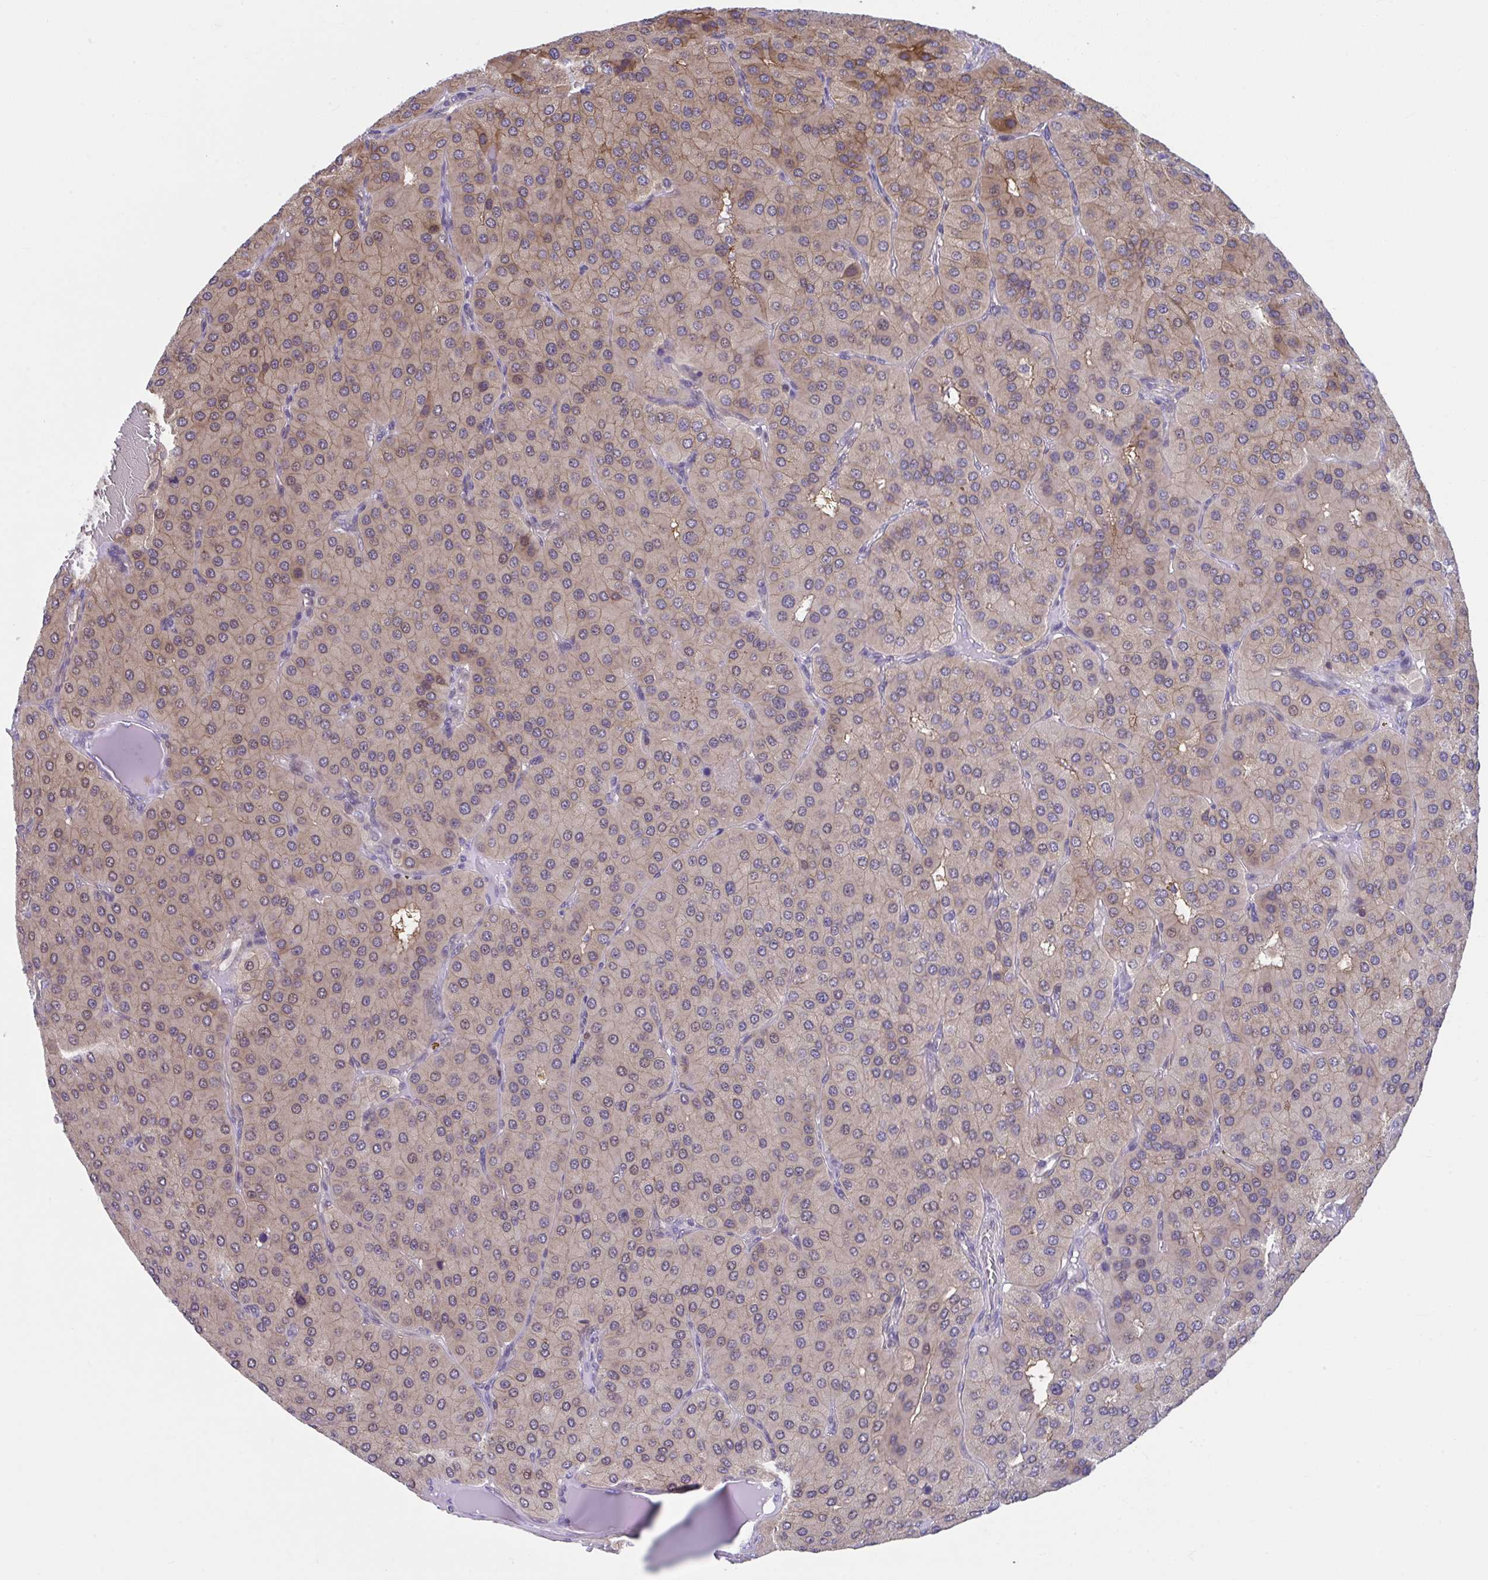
{"staining": {"intensity": "weak", "quantity": "25%-75%", "location": "cytoplasmic/membranous"}, "tissue": "parathyroid gland", "cell_type": "Glandular cells", "image_type": "normal", "snomed": [{"axis": "morphology", "description": "Normal tissue, NOS"}, {"axis": "morphology", "description": "Adenoma, NOS"}, {"axis": "topography", "description": "Parathyroid gland"}], "caption": "The histopathology image shows immunohistochemical staining of benign parathyroid gland. There is weak cytoplasmic/membranous staining is seen in approximately 25%-75% of glandular cells. Nuclei are stained in blue.", "gene": "PCDHB7", "patient": {"sex": "female", "age": 86}}